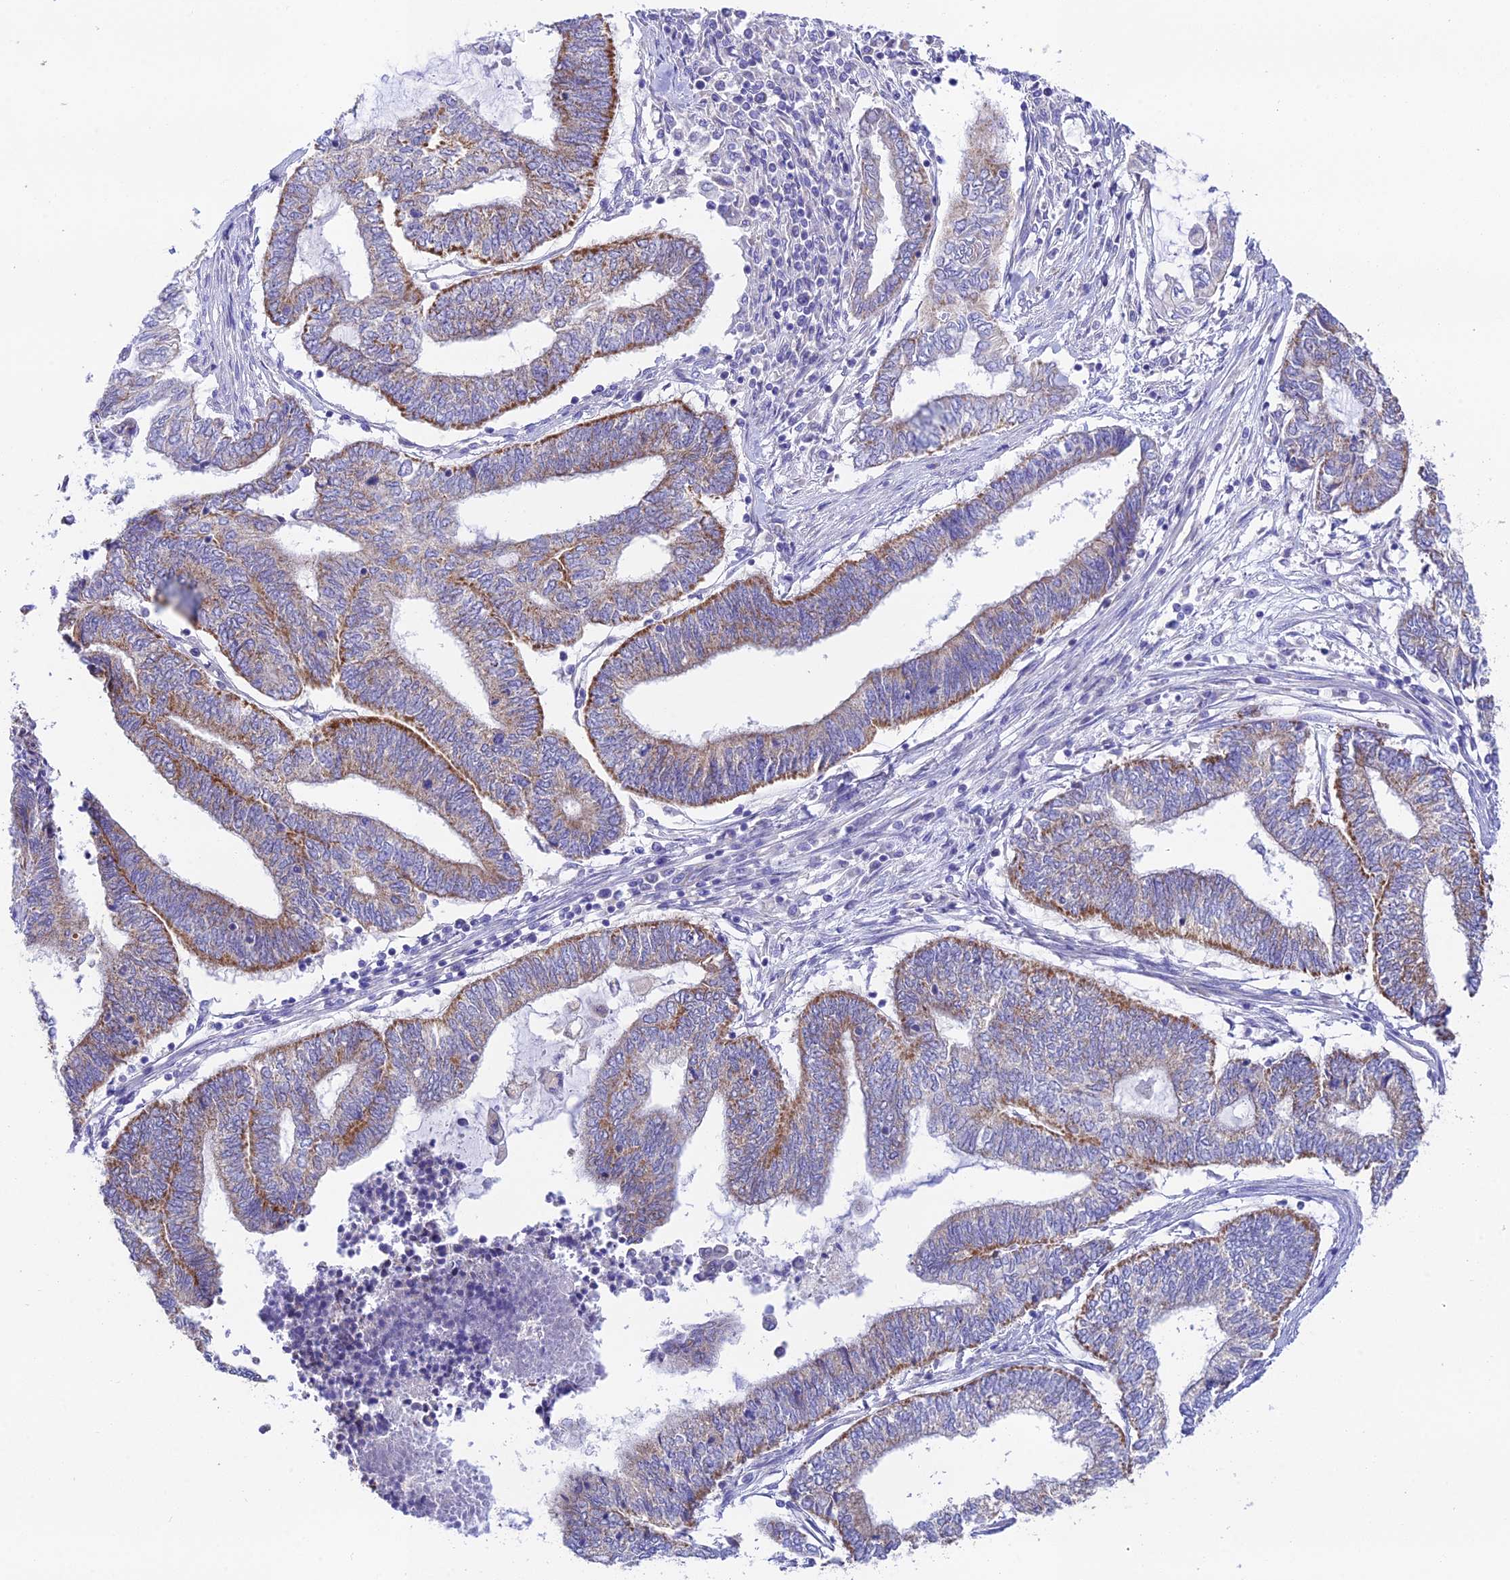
{"staining": {"intensity": "moderate", "quantity": "25%-75%", "location": "cytoplasmic/membranous"}, "tissue": "endometrial cancer", "cell_type": "Tumor cells", "image_type": "cancer", "snomed": [{"axis": "morphology", "description": "Adenocarcinoma, NOS"}, {"axis": "topography", "description": "Uterus"}, {"axis": "topography", "description": "Endometrium"}], "caption": "IHC of adenocarcinoma (endometrial) reveals medium levels of moderate cytoplasmic/membranous staining in about 25%-75% of tumor cells.", "gene": "HSDL2", "patient": {"sex": "female", "age": 70}}